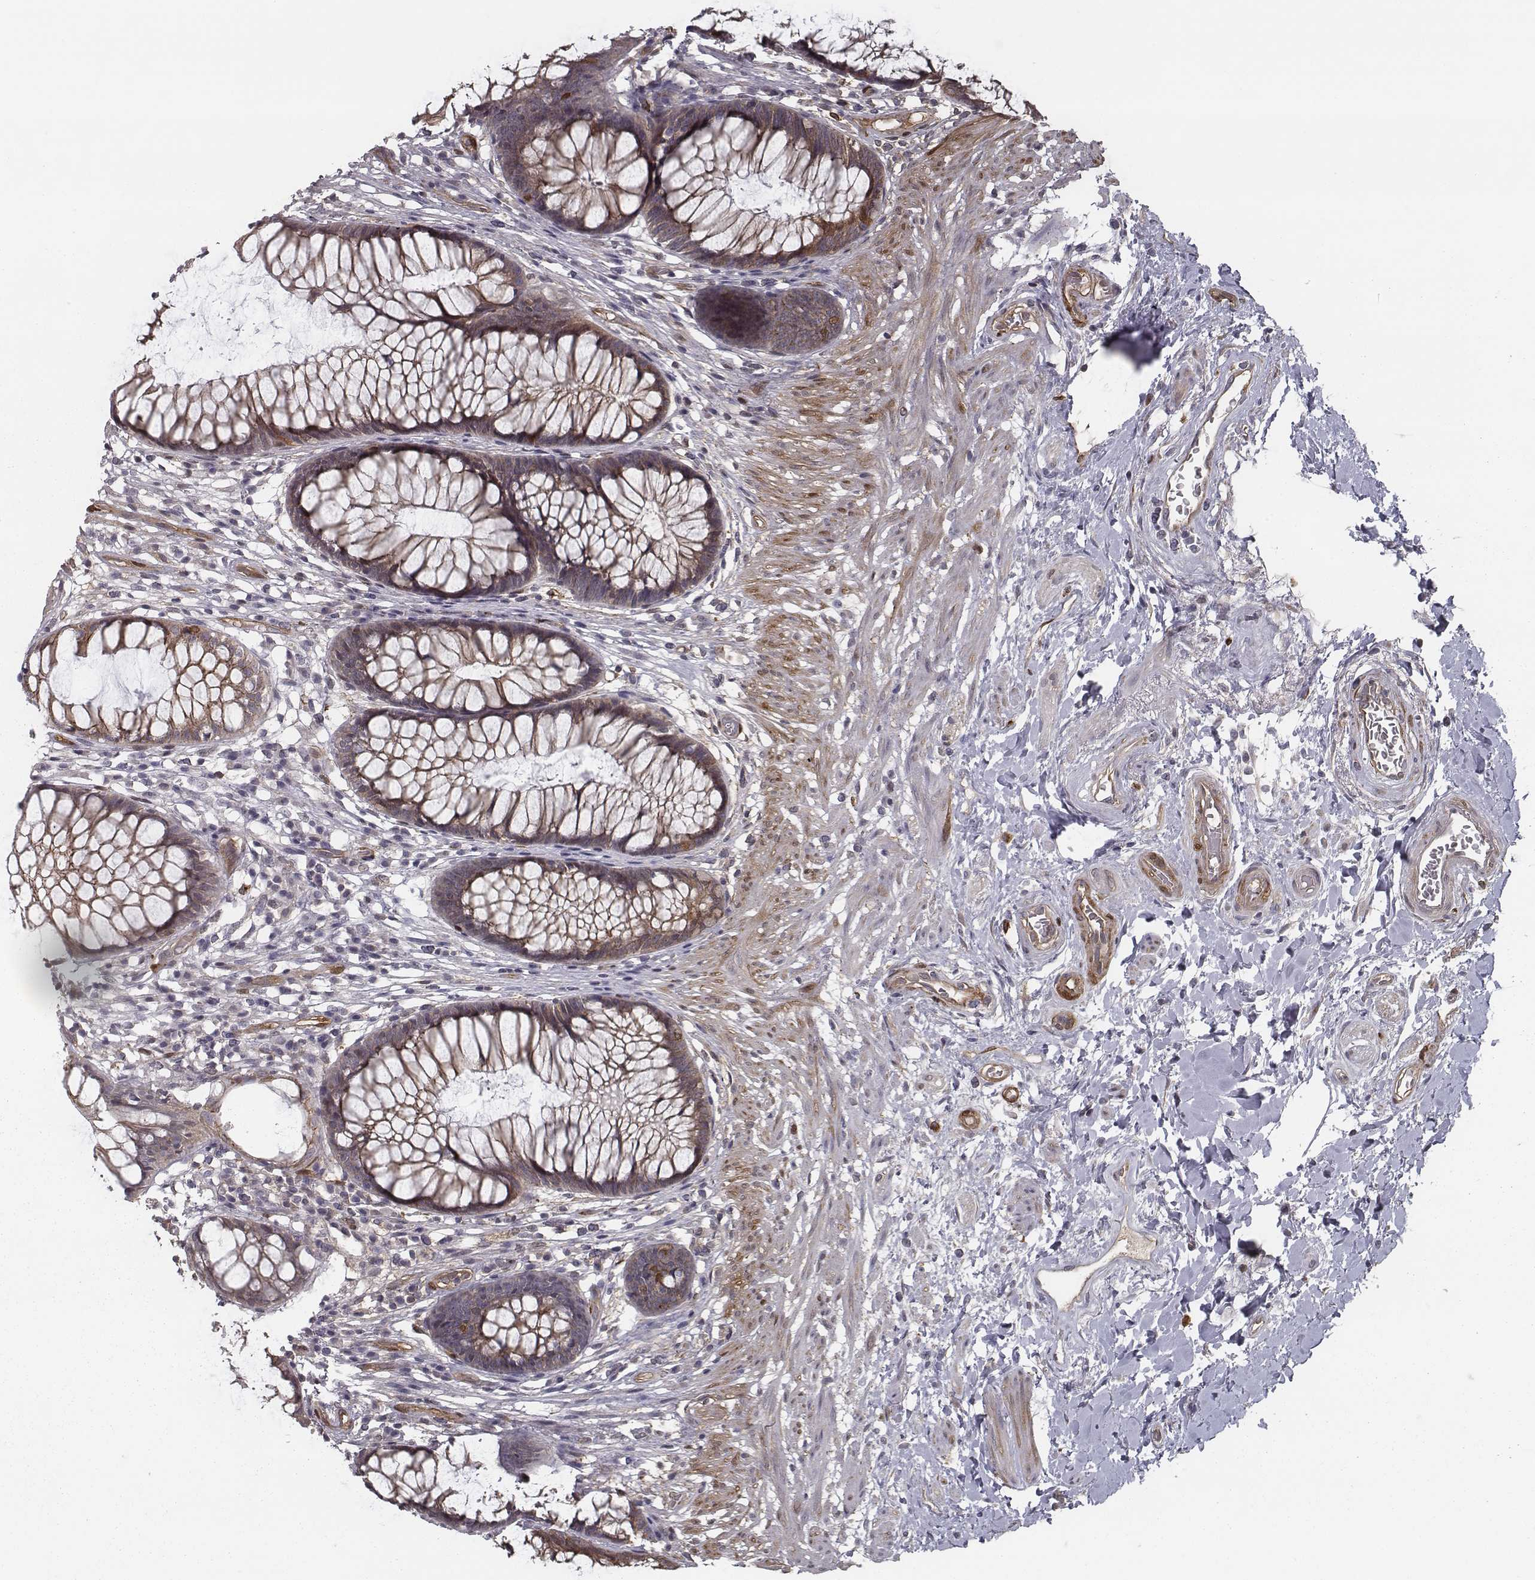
{"staining": {"intensity": "weak", "quantity": ">75%", "location": "cytoplasmic/membranous"}, "tissue": "rectum", "cell_type": "Glandular cells", "image_type": "normal", "snomed": [{"axis": "morphology", "description": "Normal tissue, NOS"}, {"axis": "topography", "description": "Smooth muscle"}, {"axis": "topography", "description": "Rectum"}], "caption": "The photomicrograph exhibits staining of benign rectum, revealing weak cytoplasmic/membranous protein staining (brown color) within glandular cells. (brown staining indicates protein expression, while blue staining denotes nuclei).", "gene": "ISYNA1", "patient": {"sex": "male", "age": 53}}